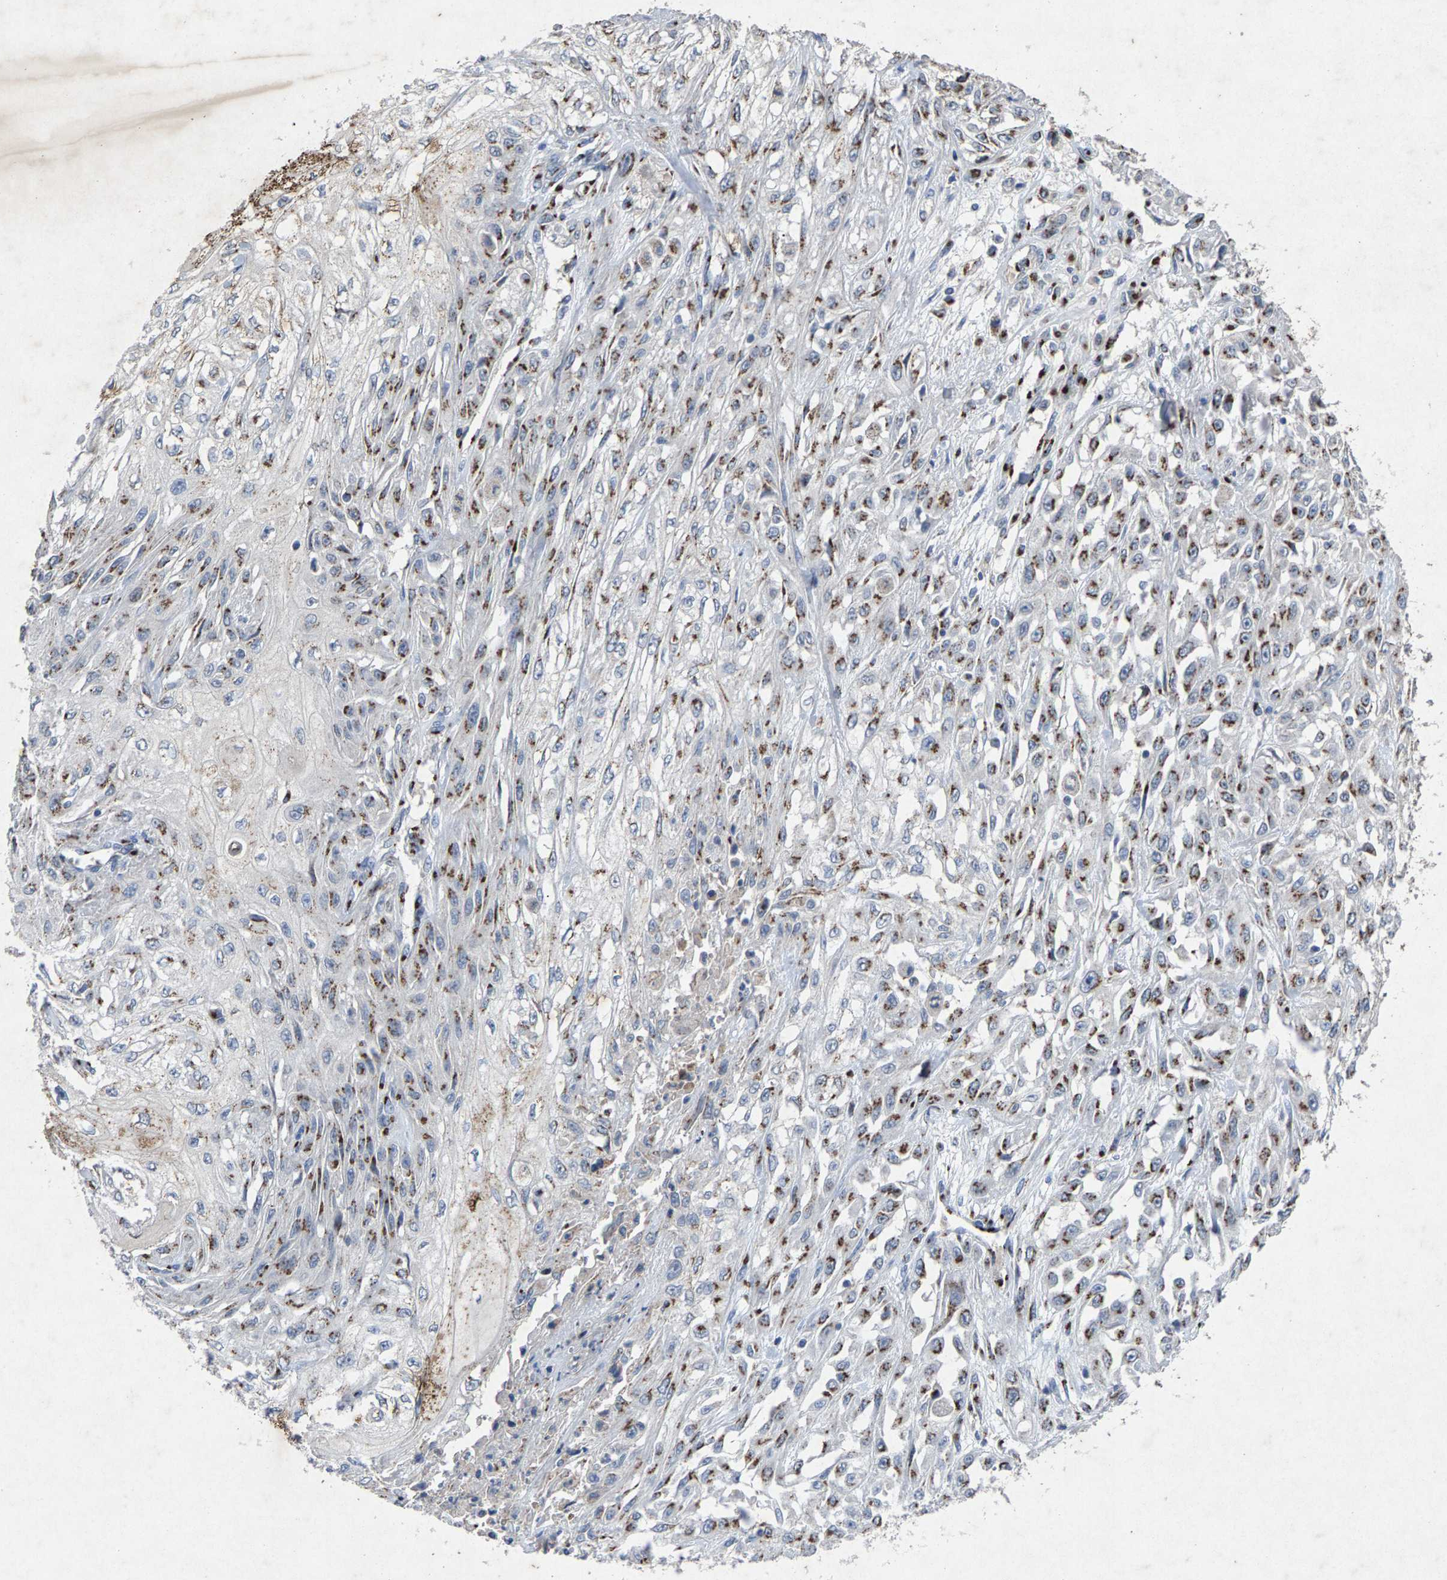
{"staining": {"intensity": "strong", "quantity": ">75%", "location": "cytoplasmic/membranous"}, "tissue": "skin cancer", "cell_type": "Tumor cells", "image_type": "cancer", "snomed": [{"axis": "morphology", "description": "Squamous cell carcinoma, NOS"}, {"axis": "morphology", "description": "Squamous cell carcinoma, metastatic, NOS"}, {"axis": "topography", "description": "Skin"}, {"axis": "topography", "description": "Lymph node"}], "caption": "About >75% of tumor cells in human skin cancer display strong cytoplasmic/membranous protein expression as visualized by brown immunohistochemical staining.", "gene": "MAN2A1", "patient": {"sex": "male", "age": 75}}